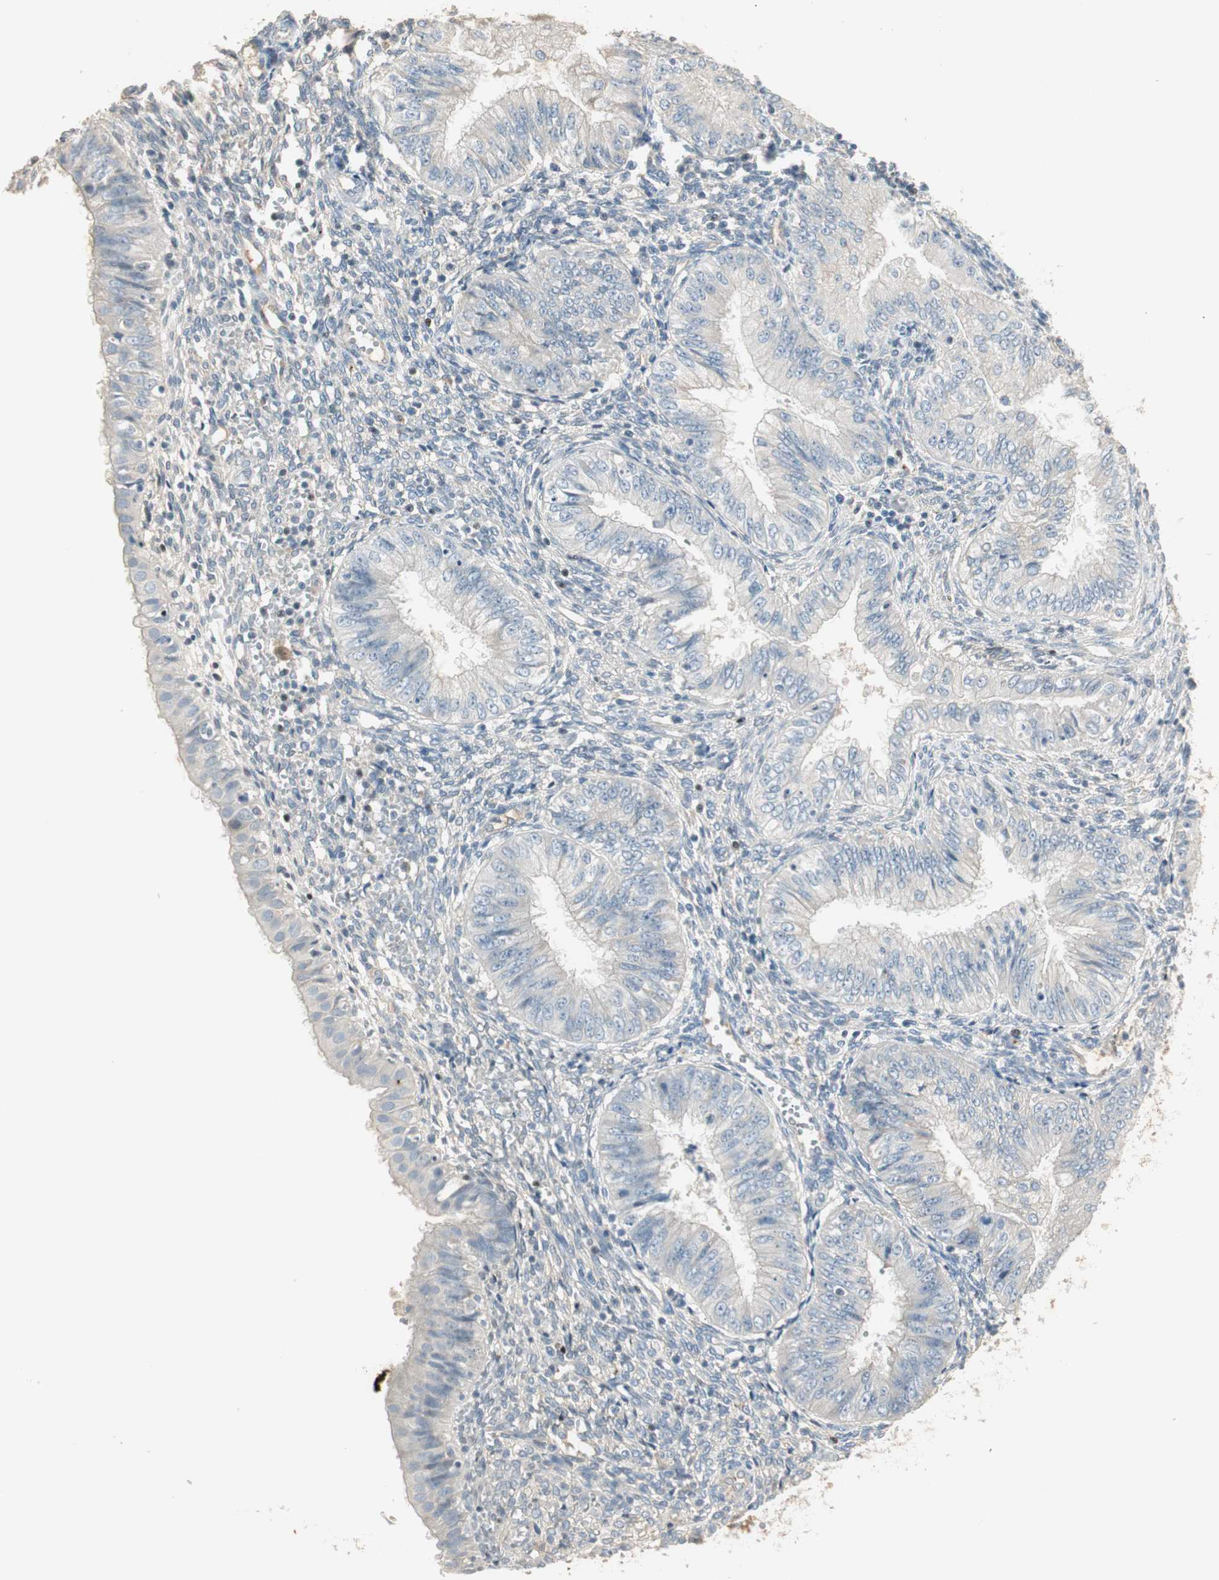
{"staining": {"intensity": "negative", "quantity": "none", "location": "none"}, "tissue": "endometrial cancer", "cell_type": "Tumor cells", "image_type": "cancer", "snomed": [{"axis": "morphology", "description": "Normal tissue, NOS"}, {"axis": "morphology", "description": "Adenocarcinoma, NOS"}, {"axis": "topography", "description": "Endometrium"}], "caption": "Tumor cells are negative for protein expression in human adenocarcinoma (endometrial).", "gene": "RUNX2", "patient": {"sex": "female", "age": 53}}